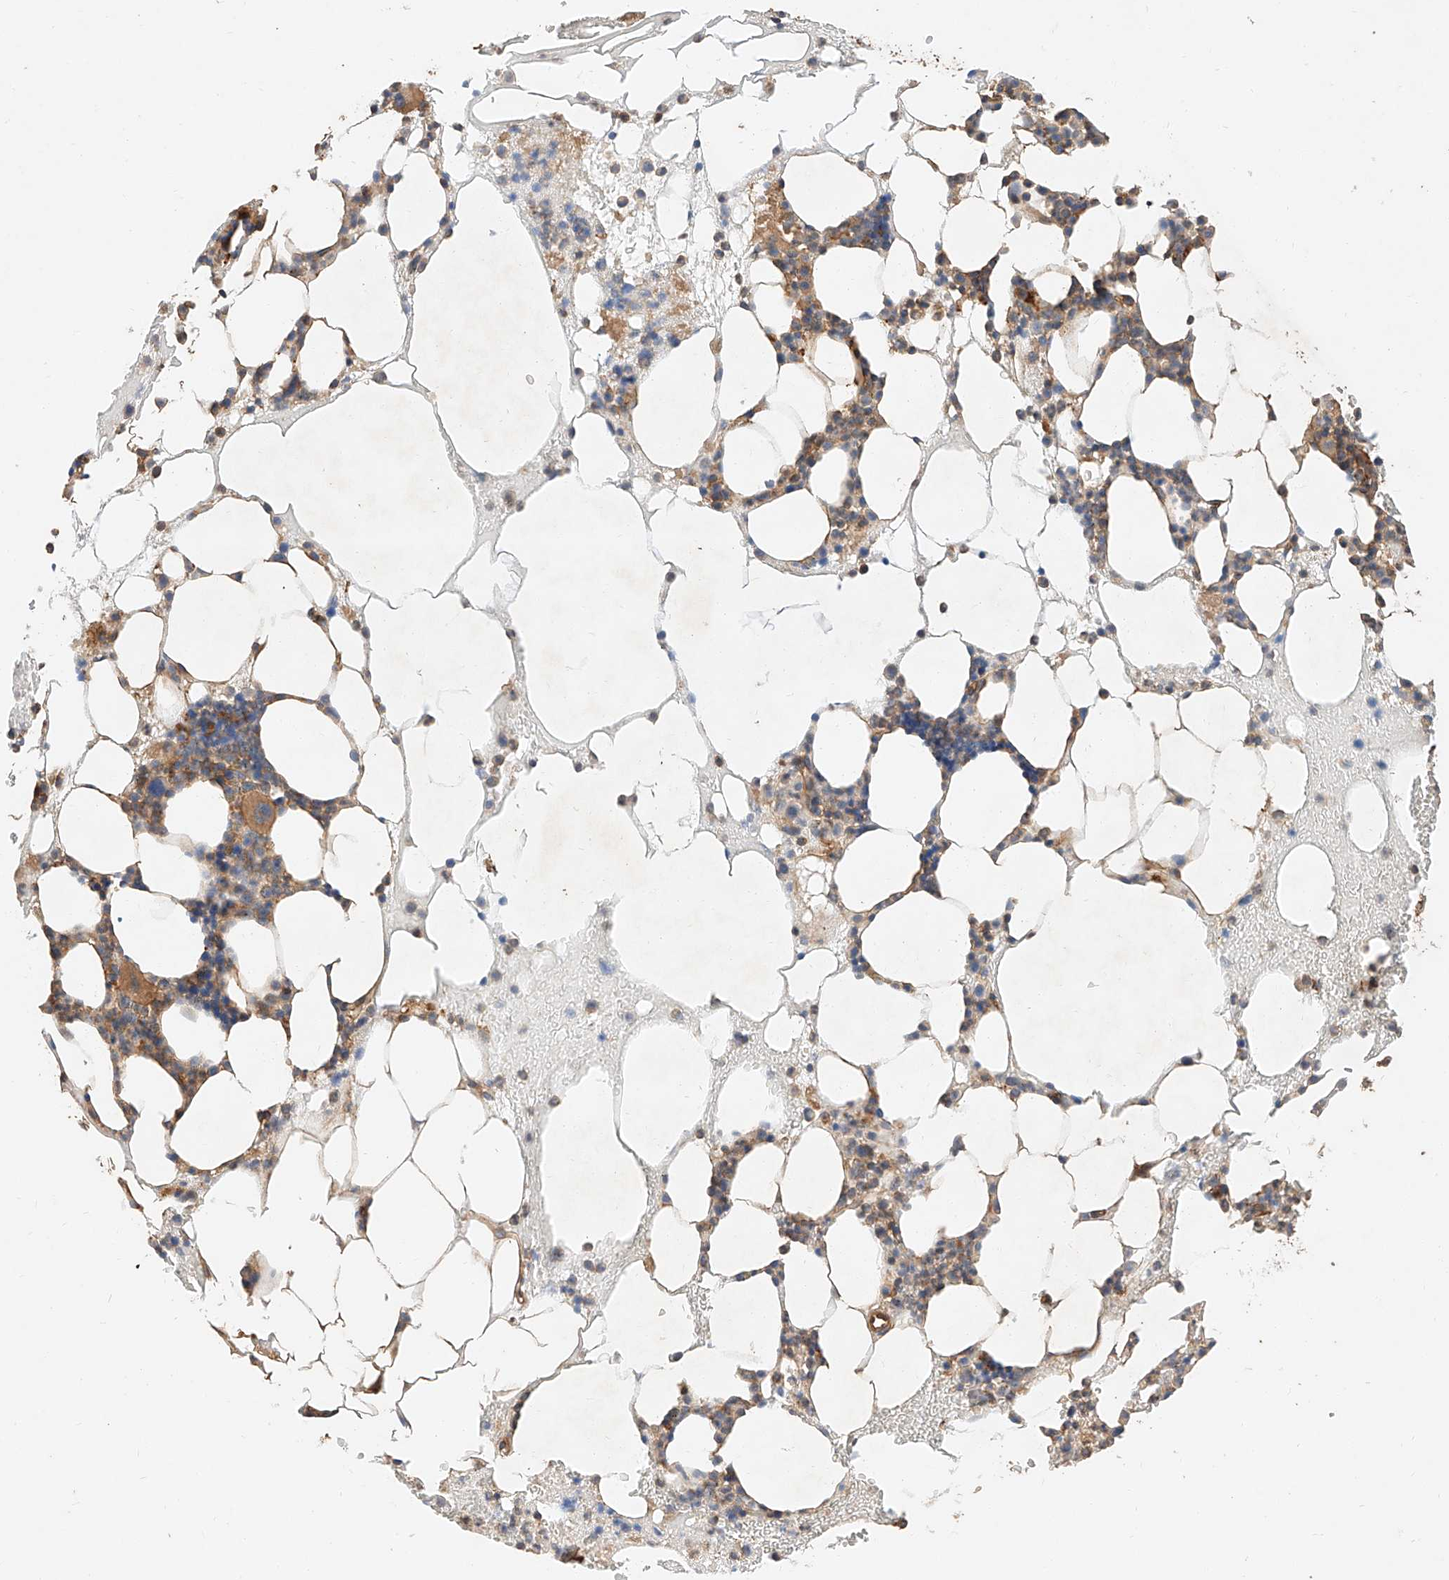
{"staining": {"intensity": "moderate", "quantity": "25%-75%", "location": "cytoplasmic/membranous"}, "tissue": "bone marrow", "cell_type": "Hematopoietic cells", "image_type": "normal", "snomed": [{"axis": "morphology", "description": "Normal tissue, NOS"}, {"axis": "morphology", "description": "Inflammation, NOS"}, {"axis": "topography", "description": "Bone marrow"}], "caption": "IHC (DAB (3,3'-diaminobenzidine)) staining of benign human bone marrow demonstrates moderate cytoplasmic/membranous protein positivity in approximately 25%-75% of hematopoietic cells.", "gene": "GHDC", "patient": {"sex": "female", "age": 78}}